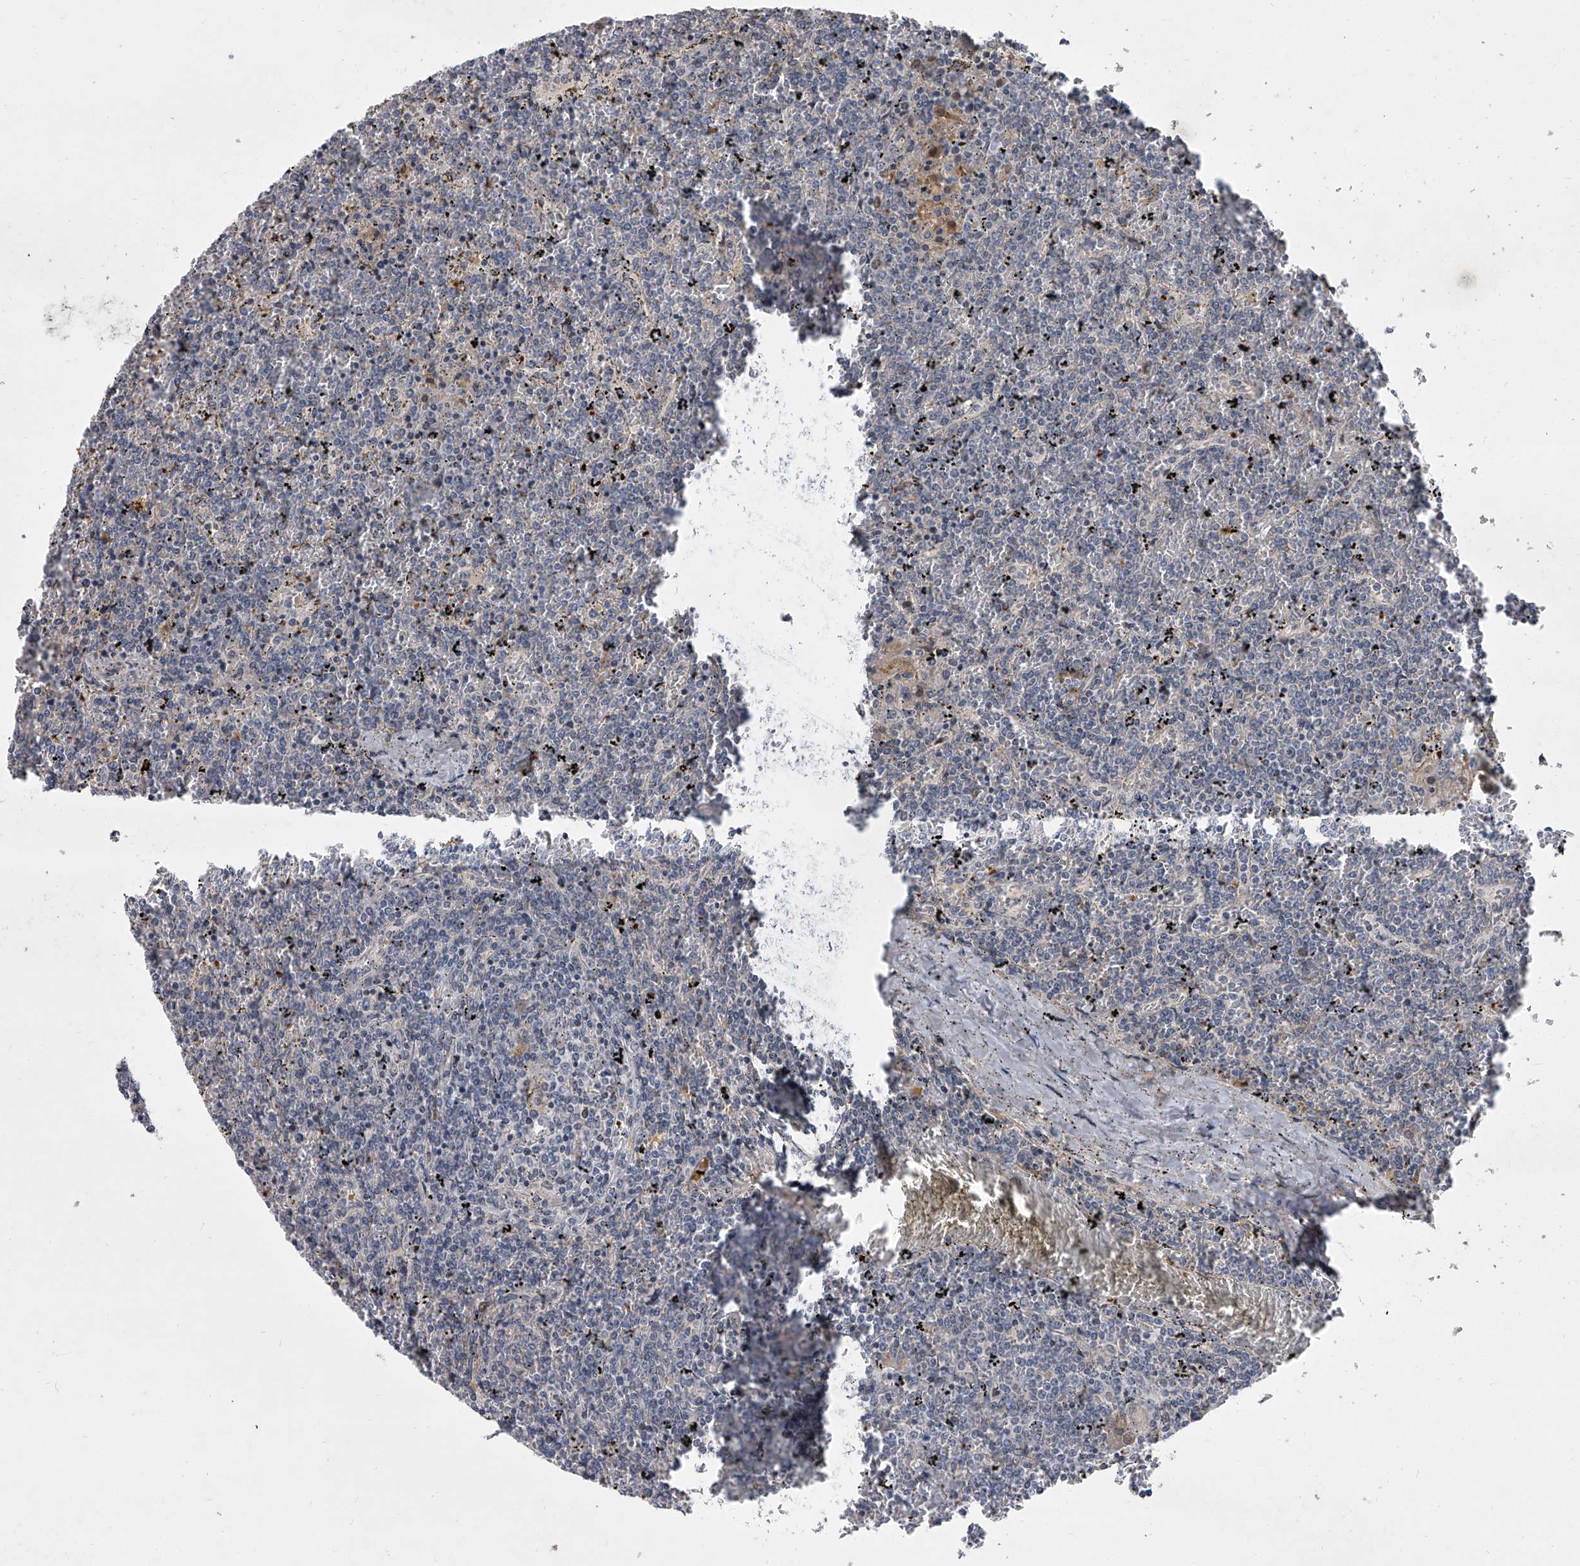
{"staining": {"intensity": "negative", "quantity": "none", "location": "none"}, "tissue": "lymphoma", "cell_type": "Tumor cells", "image_type": "cancer", "snomed": [{"axis": "morphology", "description": "Malignant lymphoma, non-Hodgkin's type, Low grade"}, {"axis": "topography", "description": "Spleen"}], "caption": "This histopathology image is of lymphoma stained with immunohistochemistry (IHC) to label a protein in brown with the nuclei are counter-stained blue. There is no staining in tumor cells.", "gene": "HEATR6", "patient": {"sex": "female", "age": 19}}